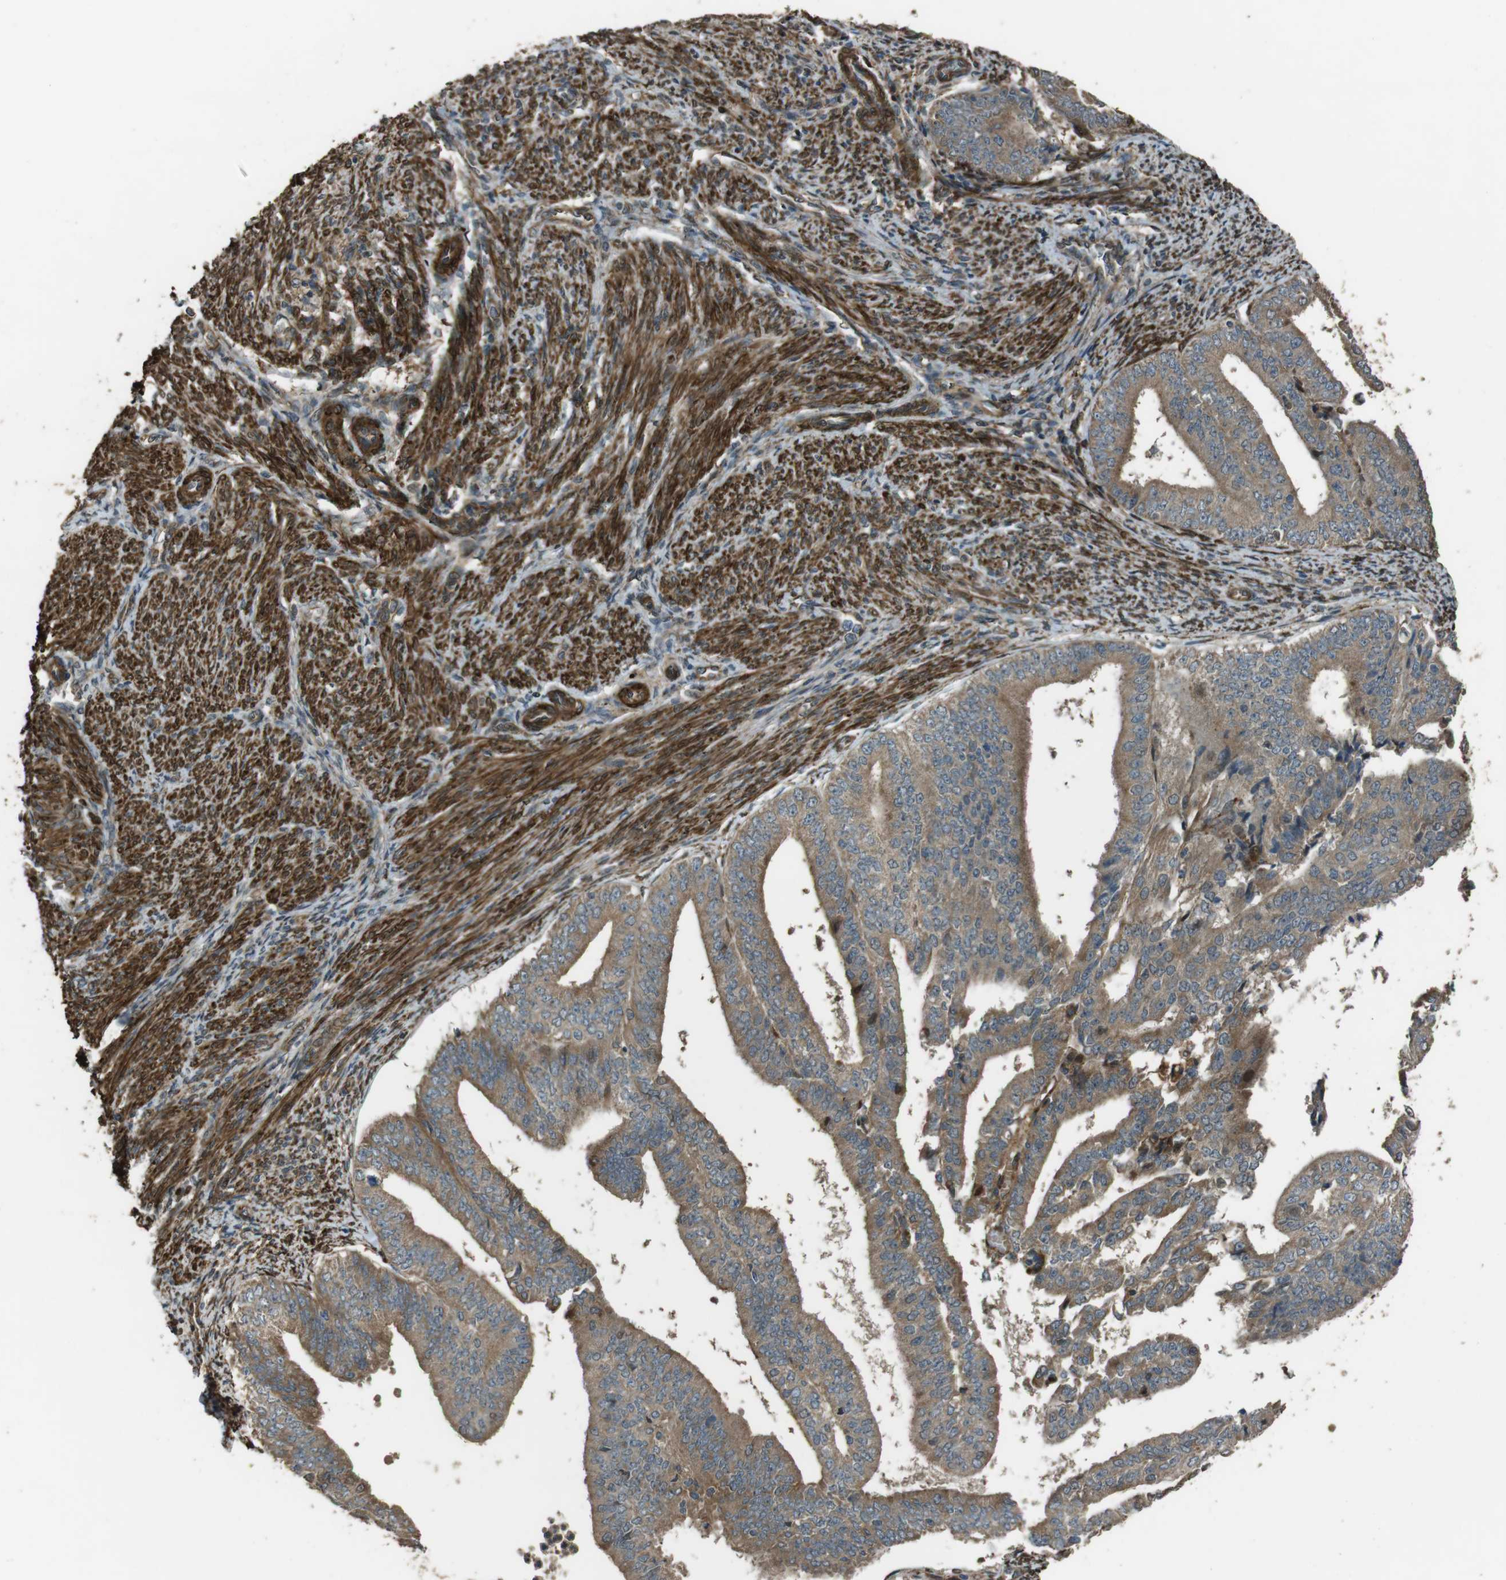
{"staining": {"intensity": "weak", "quantity": ">75%", "location": "cytoplasmic/membranous"}, "tissue": "endometrial cancer", "cell_type": "Tumor cells", "image_type": "cancer", "snomed": [{"axis": "morphology", "description": "Adenocarcinoma, NOS"}, {"axis": "topography", "description": "Endometrium"}], "caption": "This image exhibits immunohistochemistry staining of human adenocarcinoma (endometrial), with low weak cytoplasmic/membranous positivity in approximately >75% of tumor cells.", "gene": "MSRB3", "patient": {"sex": "female", "age": 63}}